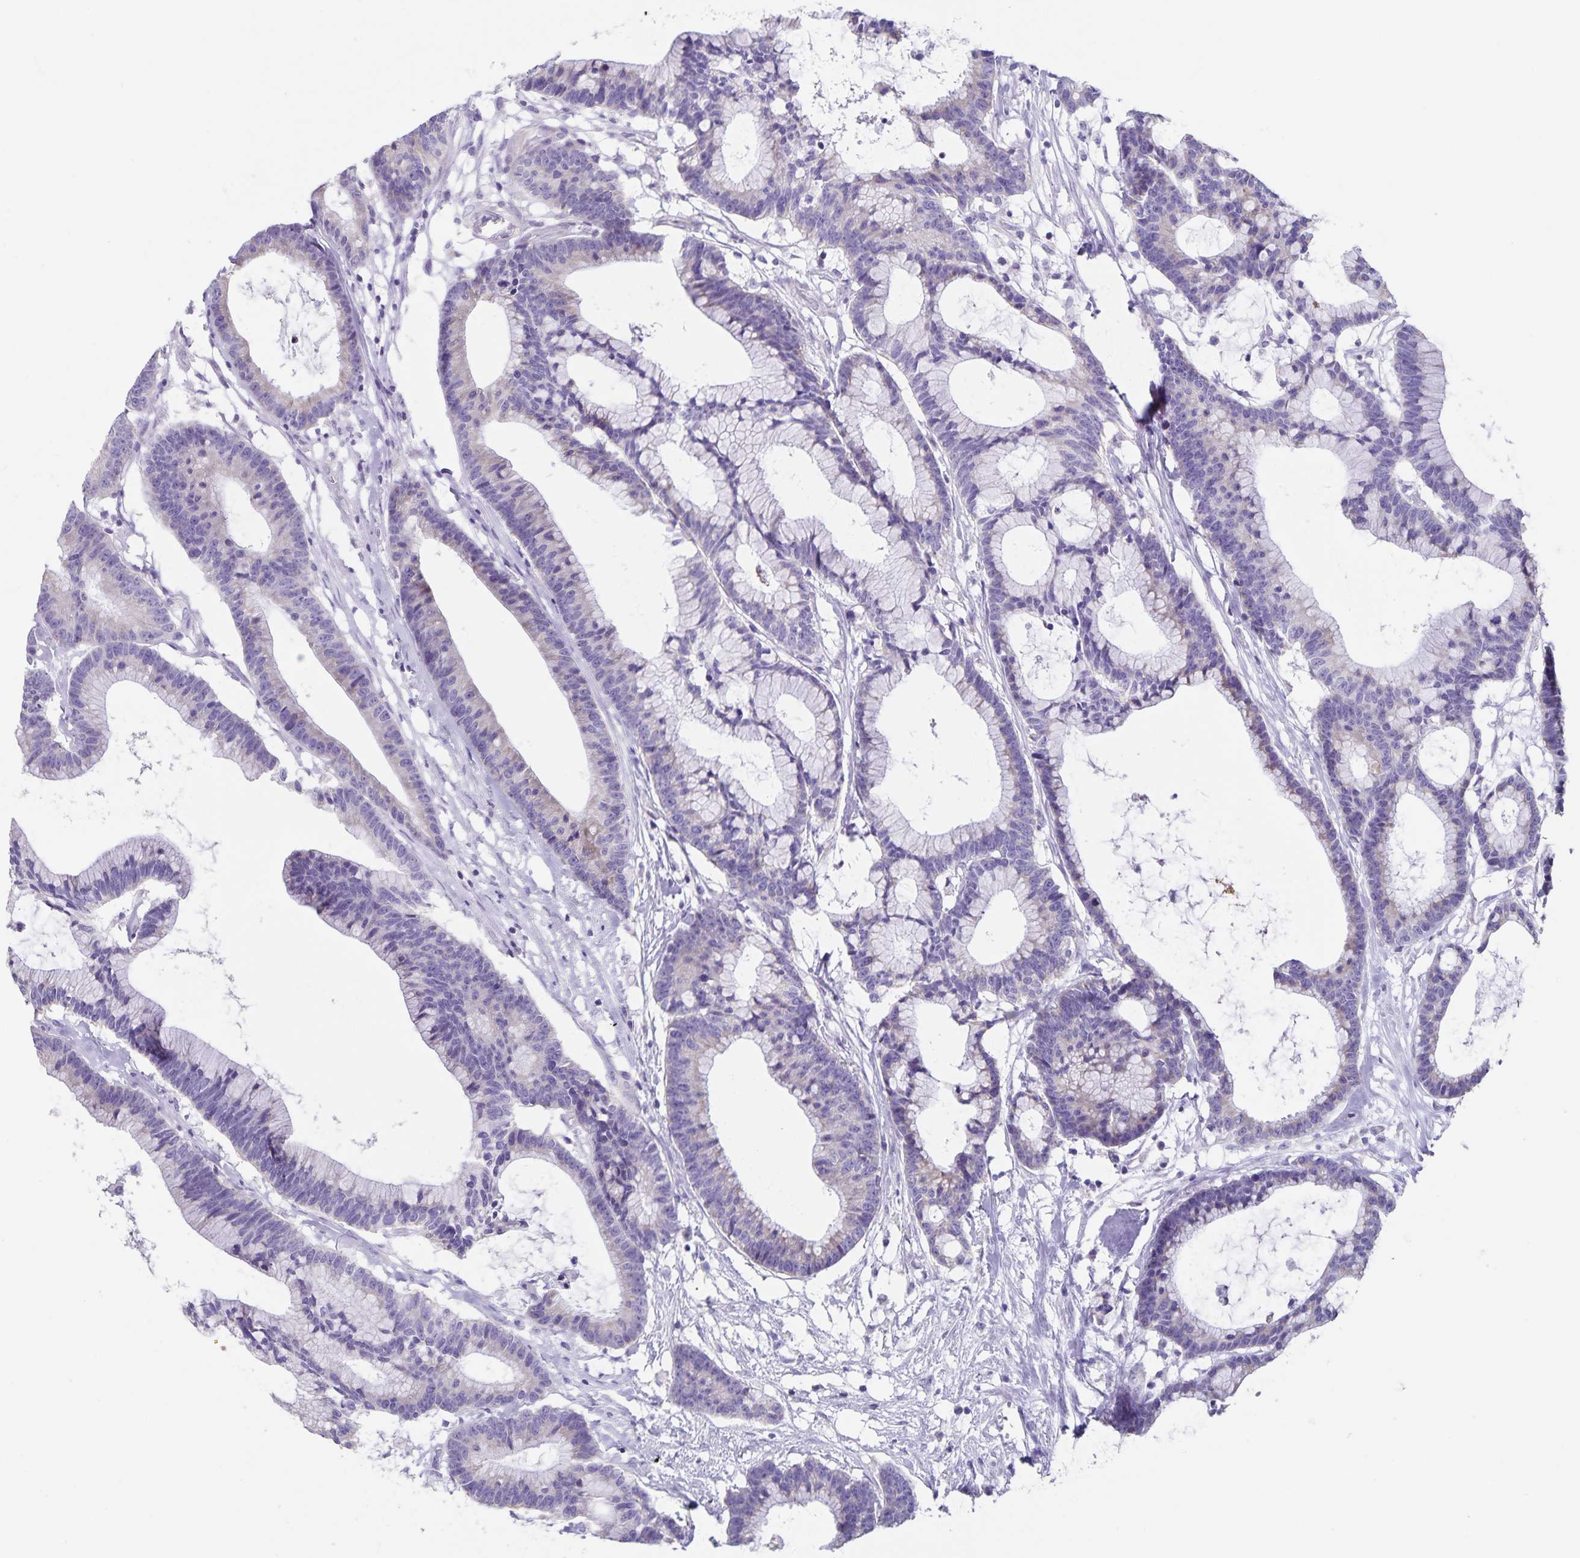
{"staining": {"intensity": "negative", "quantity": "none", "location": "none"}, "tissue": "colorectal cancer", "cell_type": "Tumor cells", "image_type": "cancer", "snomed": [{"axis": "morphology", "description": "Adenocarcinoma, NOS"}, {"axis": "topography", "description": "Colon"}], "caption": "This is an immunohistochemistry (IHC) image of colorectal cancer (adenocarcinoma). There is no expression in tumor cells.", "gene": "SYNM", "patient": {"sex": "female", "age": 78}}